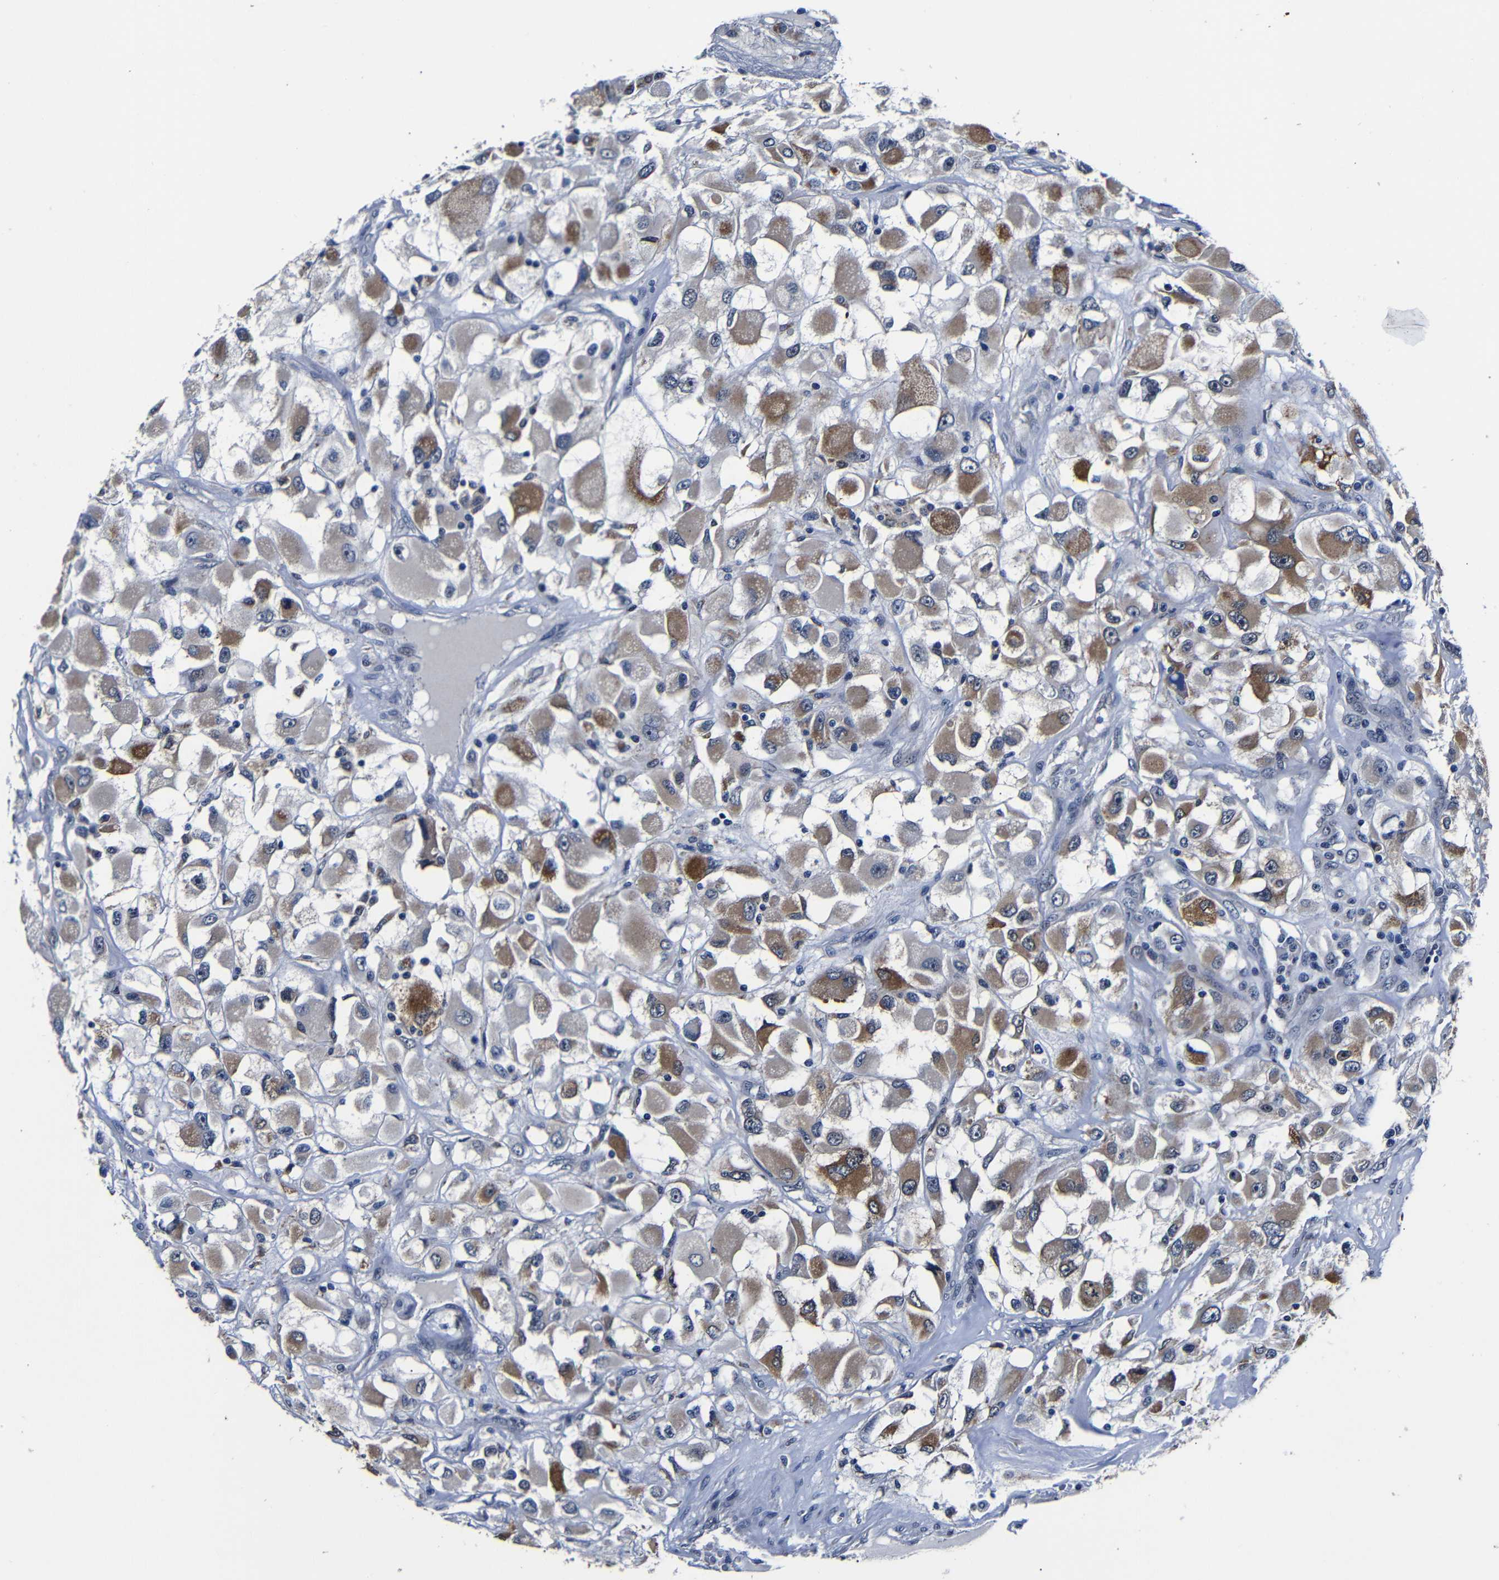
{"staining": {"intensity": "moderate", "quantity": ">75%", "location": "cytoplasmic/membranous"}, "tissue": "renal cancer", "cell_type": "Tumor cells", "image_type": "cancer", "snomed": [{"axis": "morphology", "description": "Adenocarcinoma, NOS"}, {"axis": "topography", "description": "Kidney"}], "caption": "DAB immunohistochemical staining of human renal cancer (adenocarcinoma) shows moderate cytoplasmic/membranous protein positivity in approximately >75% of tumor cells. The staining was performed using DAB (3,3'-diaminobenzidine) to visualize the protein expression in brown, while the nuclei were stained in blue with hematoxylin (Magnification: 20x).", "gene": "DEPP1", "patient": {"sex": "female", "age": 52}}